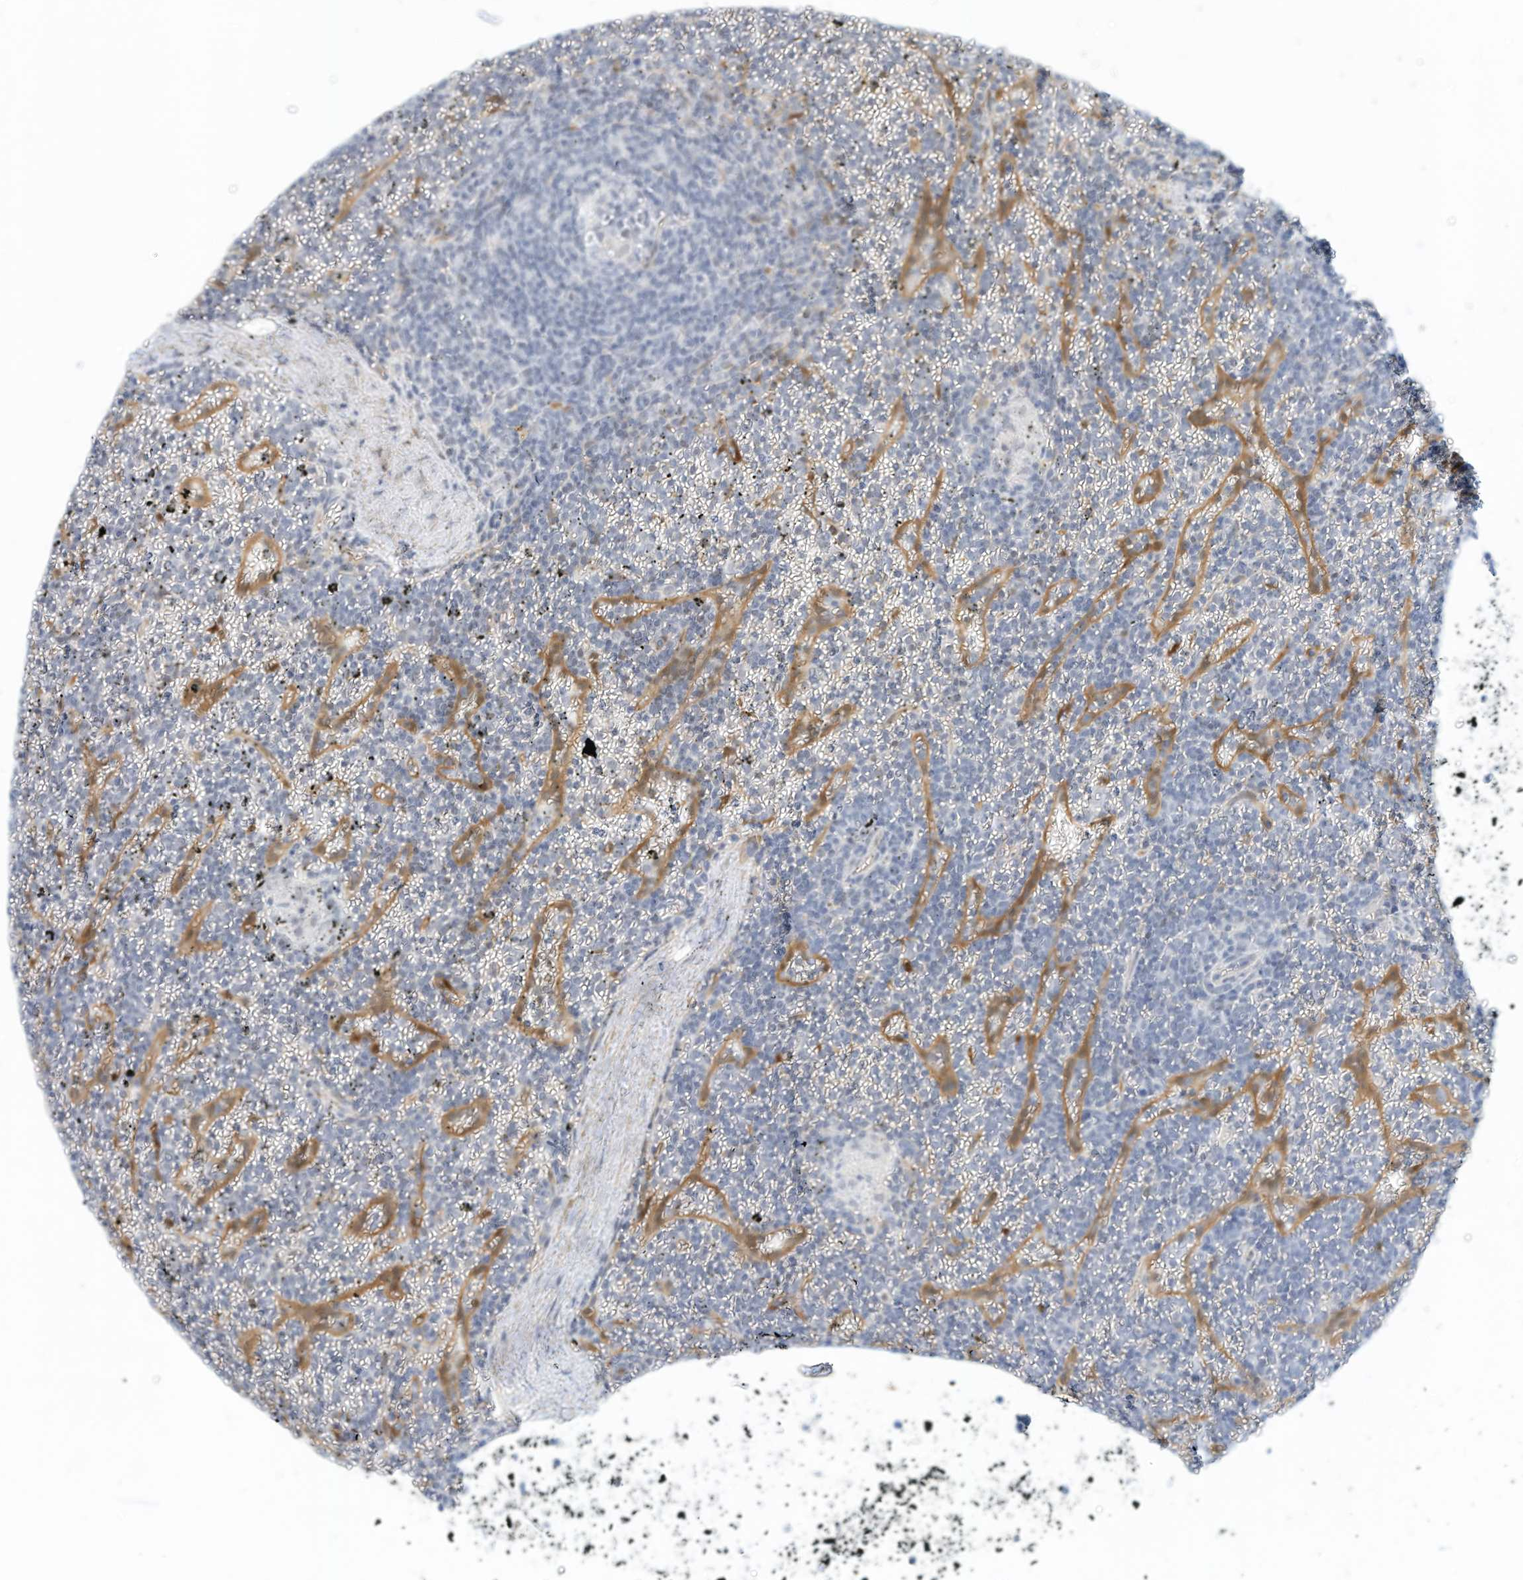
{"staining": {"intensity": "negative", "quantity": "none", "location": "none"}, "tissue": "lymphoma", "cell_type": "Tumor cells", "image_type": "cancer", "snomed": [{"axis": "morphology", "description": "Malignant lymphoma, non-Hodgkin's type, Low grade"}, {"axis": "topography", "description": "Spleen"}], "caption": "A high-resolution photomicrograph shows immunohistochemistry (IHC) staining of lymphoma, which shows no significant expression in tumor cells.", "gene": "ARHGAP28", "patient": {"sex": "female", "age": 19}}